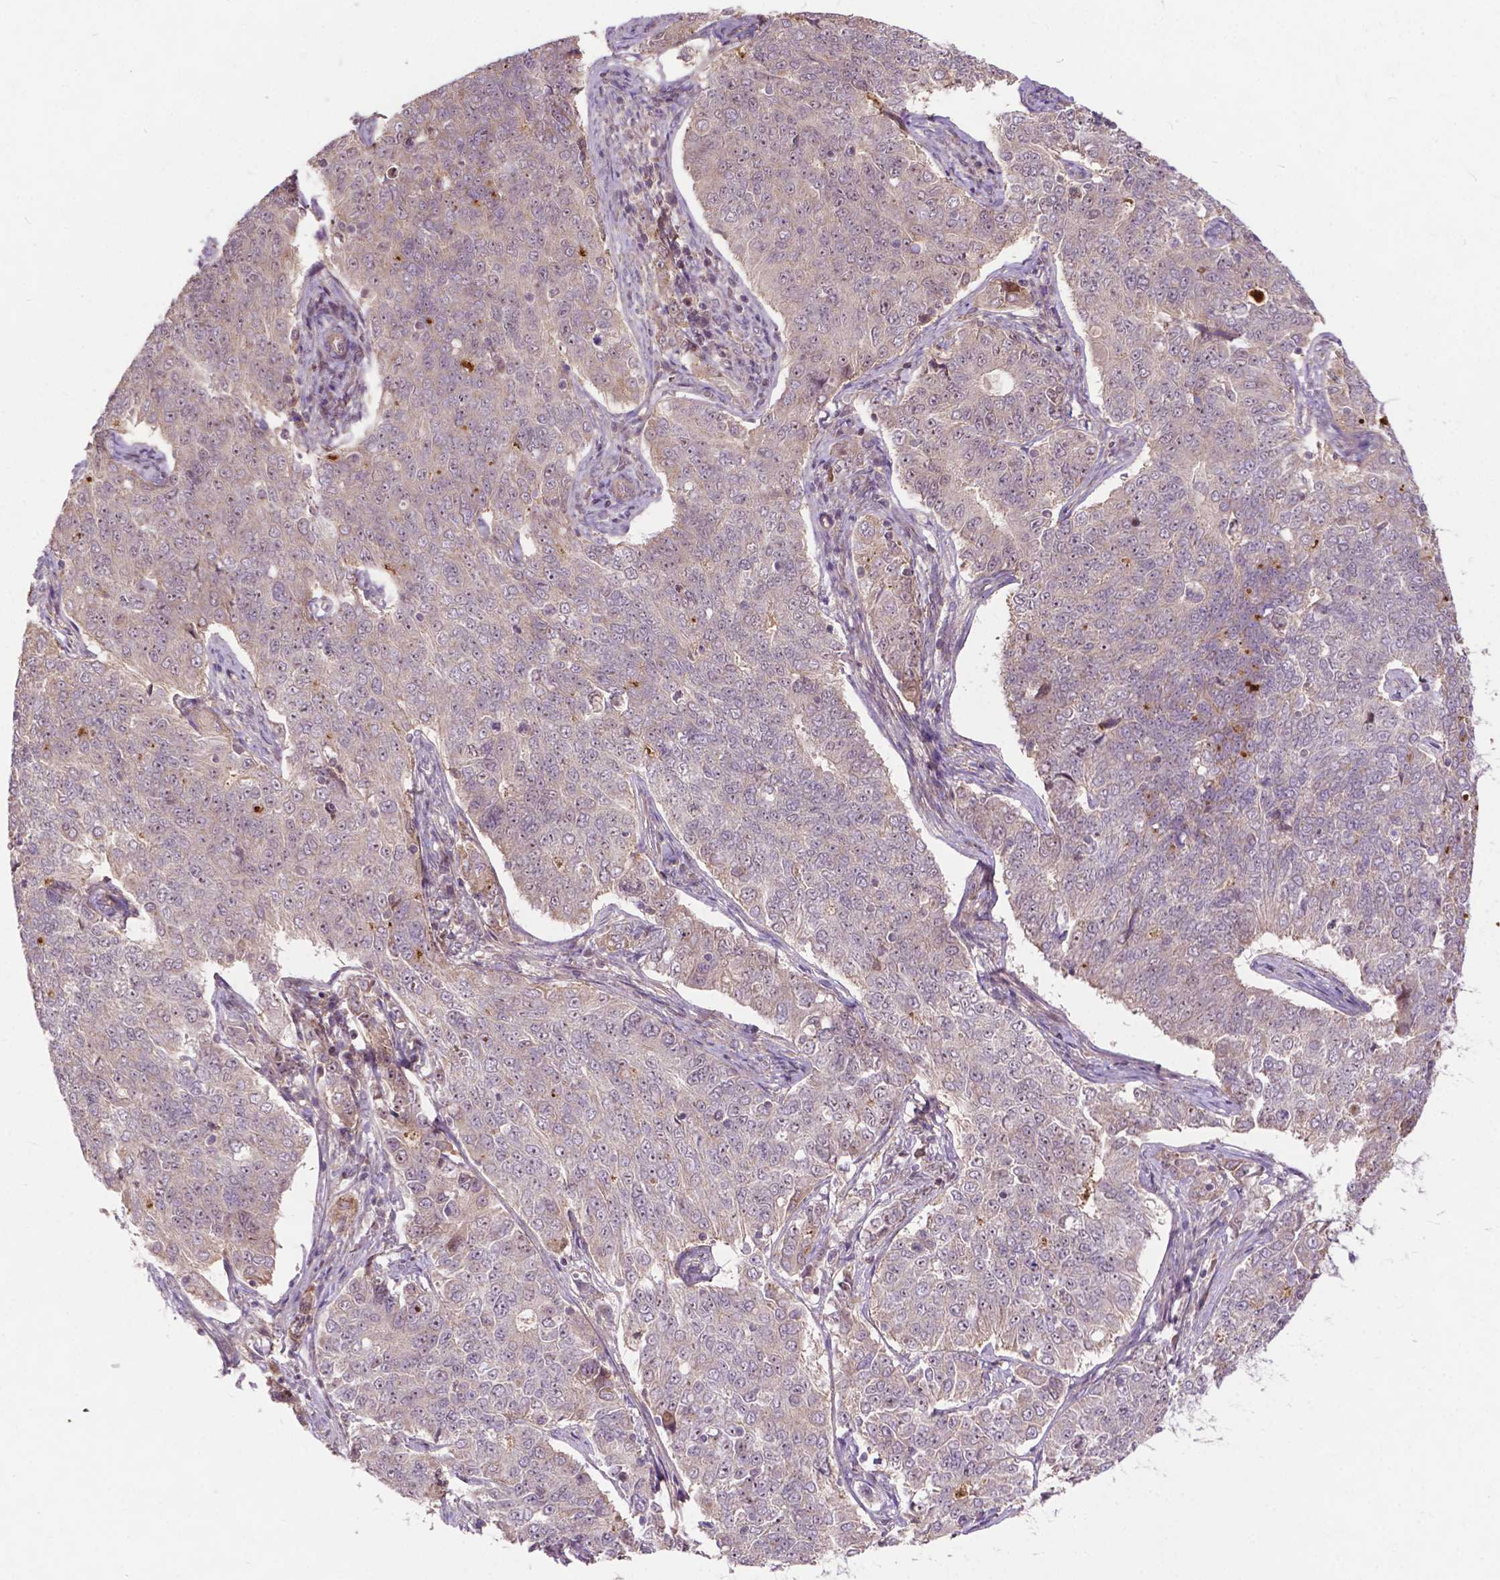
{"staining": {"intensity": "negative", "quantity": "none", "location": "none"}, "tissue": "endometrial cancer", "cell_type": "Tumor cells", "image_type": "cancer", "snomed": [{"axis": "morphology", "description": "Adenocarcinoma, NOS"}, {"axis": "topography", "description": "Endometrium"}], "caption": "Tumor cells are negative for protein expression in human endometrial cancer.", "gene": "PARP3", "patient": {"sex": "female", "age": 43}}